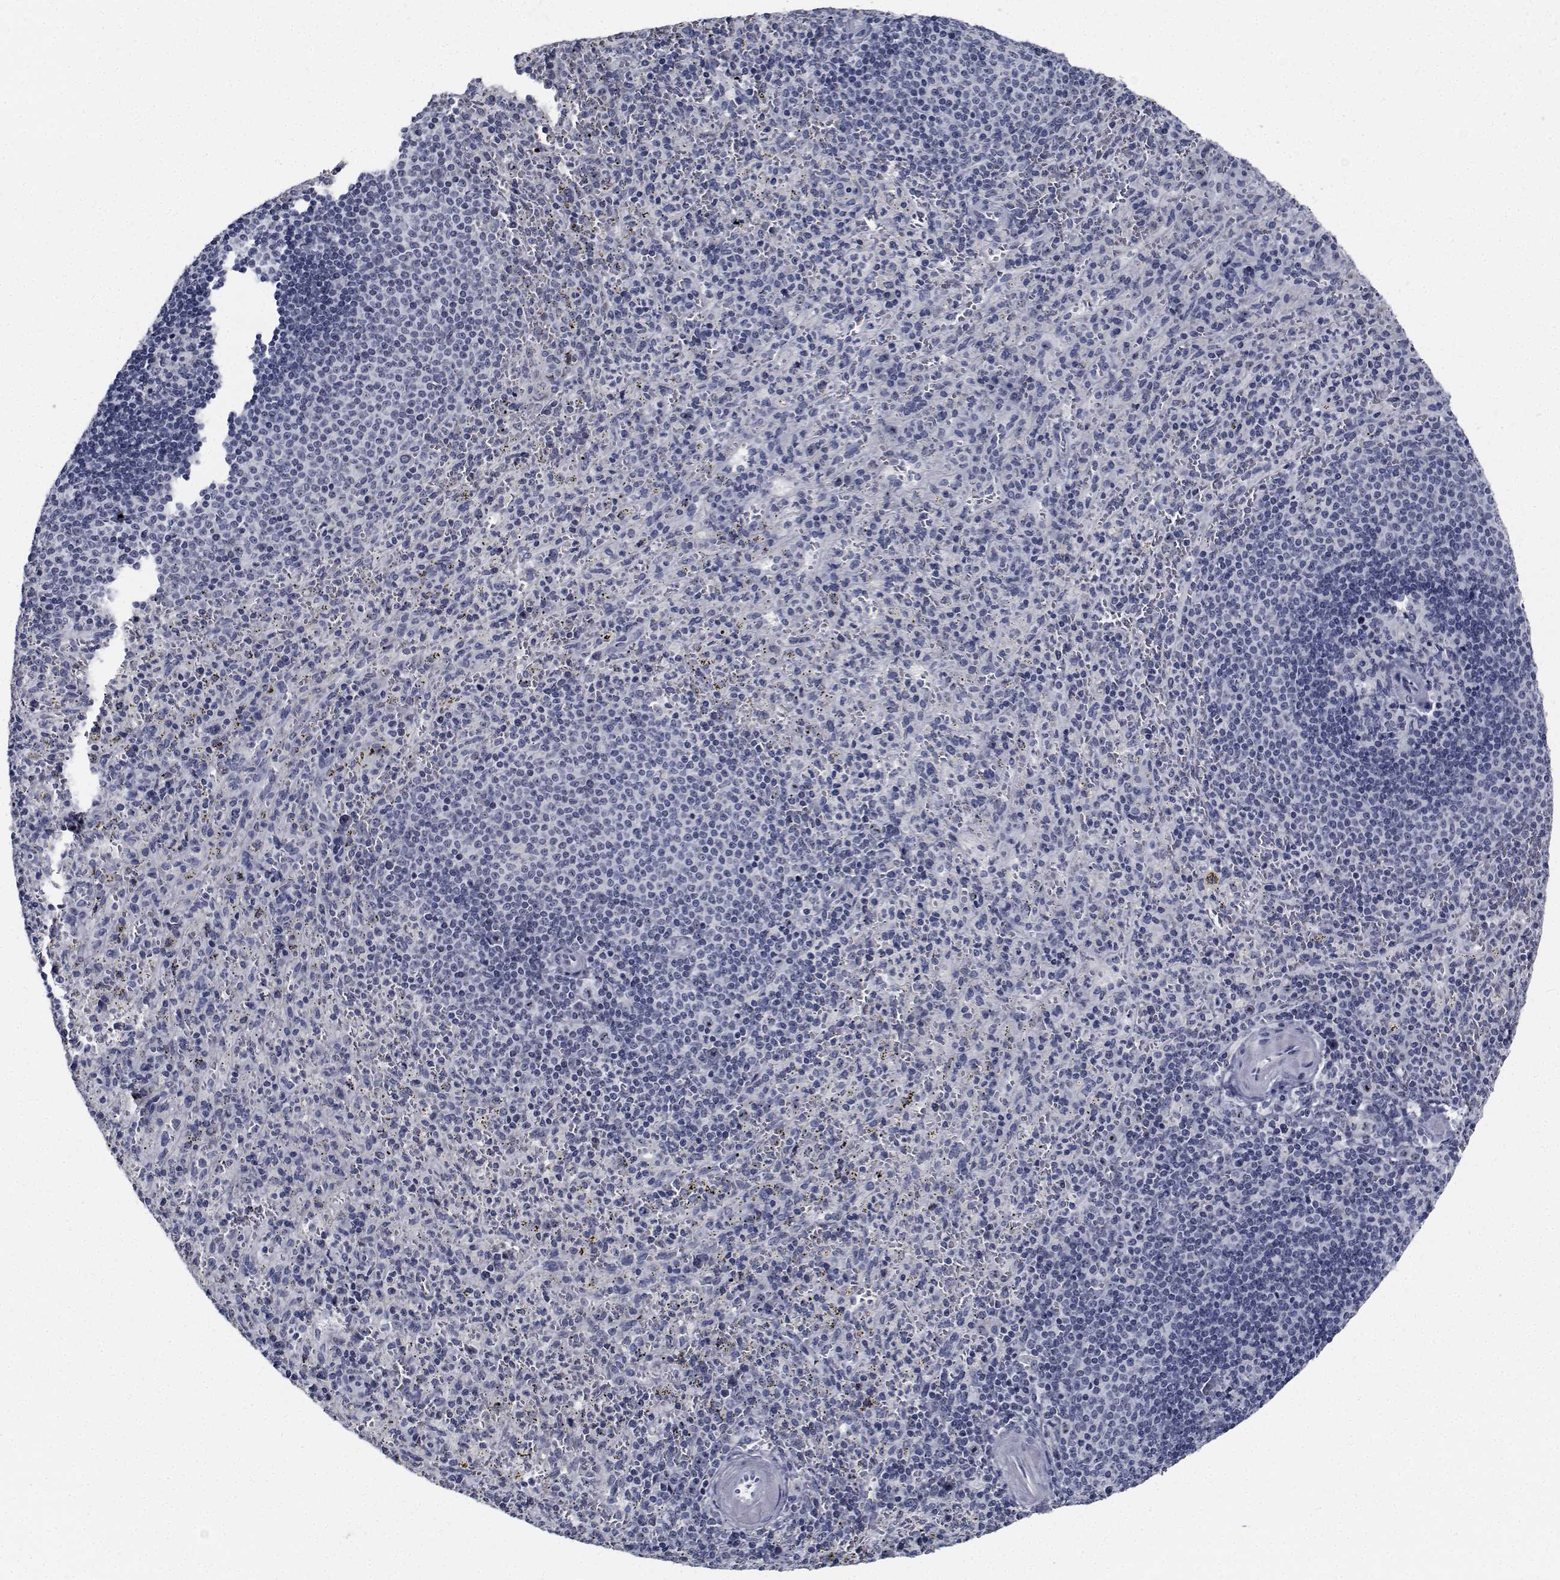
{"staining": {"intensity": "negative", "quantity": "none", "location": "none"}, "tissue": "spleen", "cell_type": "Cells in red pulp", "image_type": "normal", "snomed": [{"axis": "morphology", "description": "Normal tissue, NOS"}, {"axis": "topography", "description": "Spleen"}], "caption": "A high-resolution histopathology image shows immunohistochemistry staining of unremarkable spleen, which demonstrates no significant staining in cells in red pulp. Nuclei are stained in blue.", "gene": "NVL", "patient": {"sex": "male", "age": 57}}